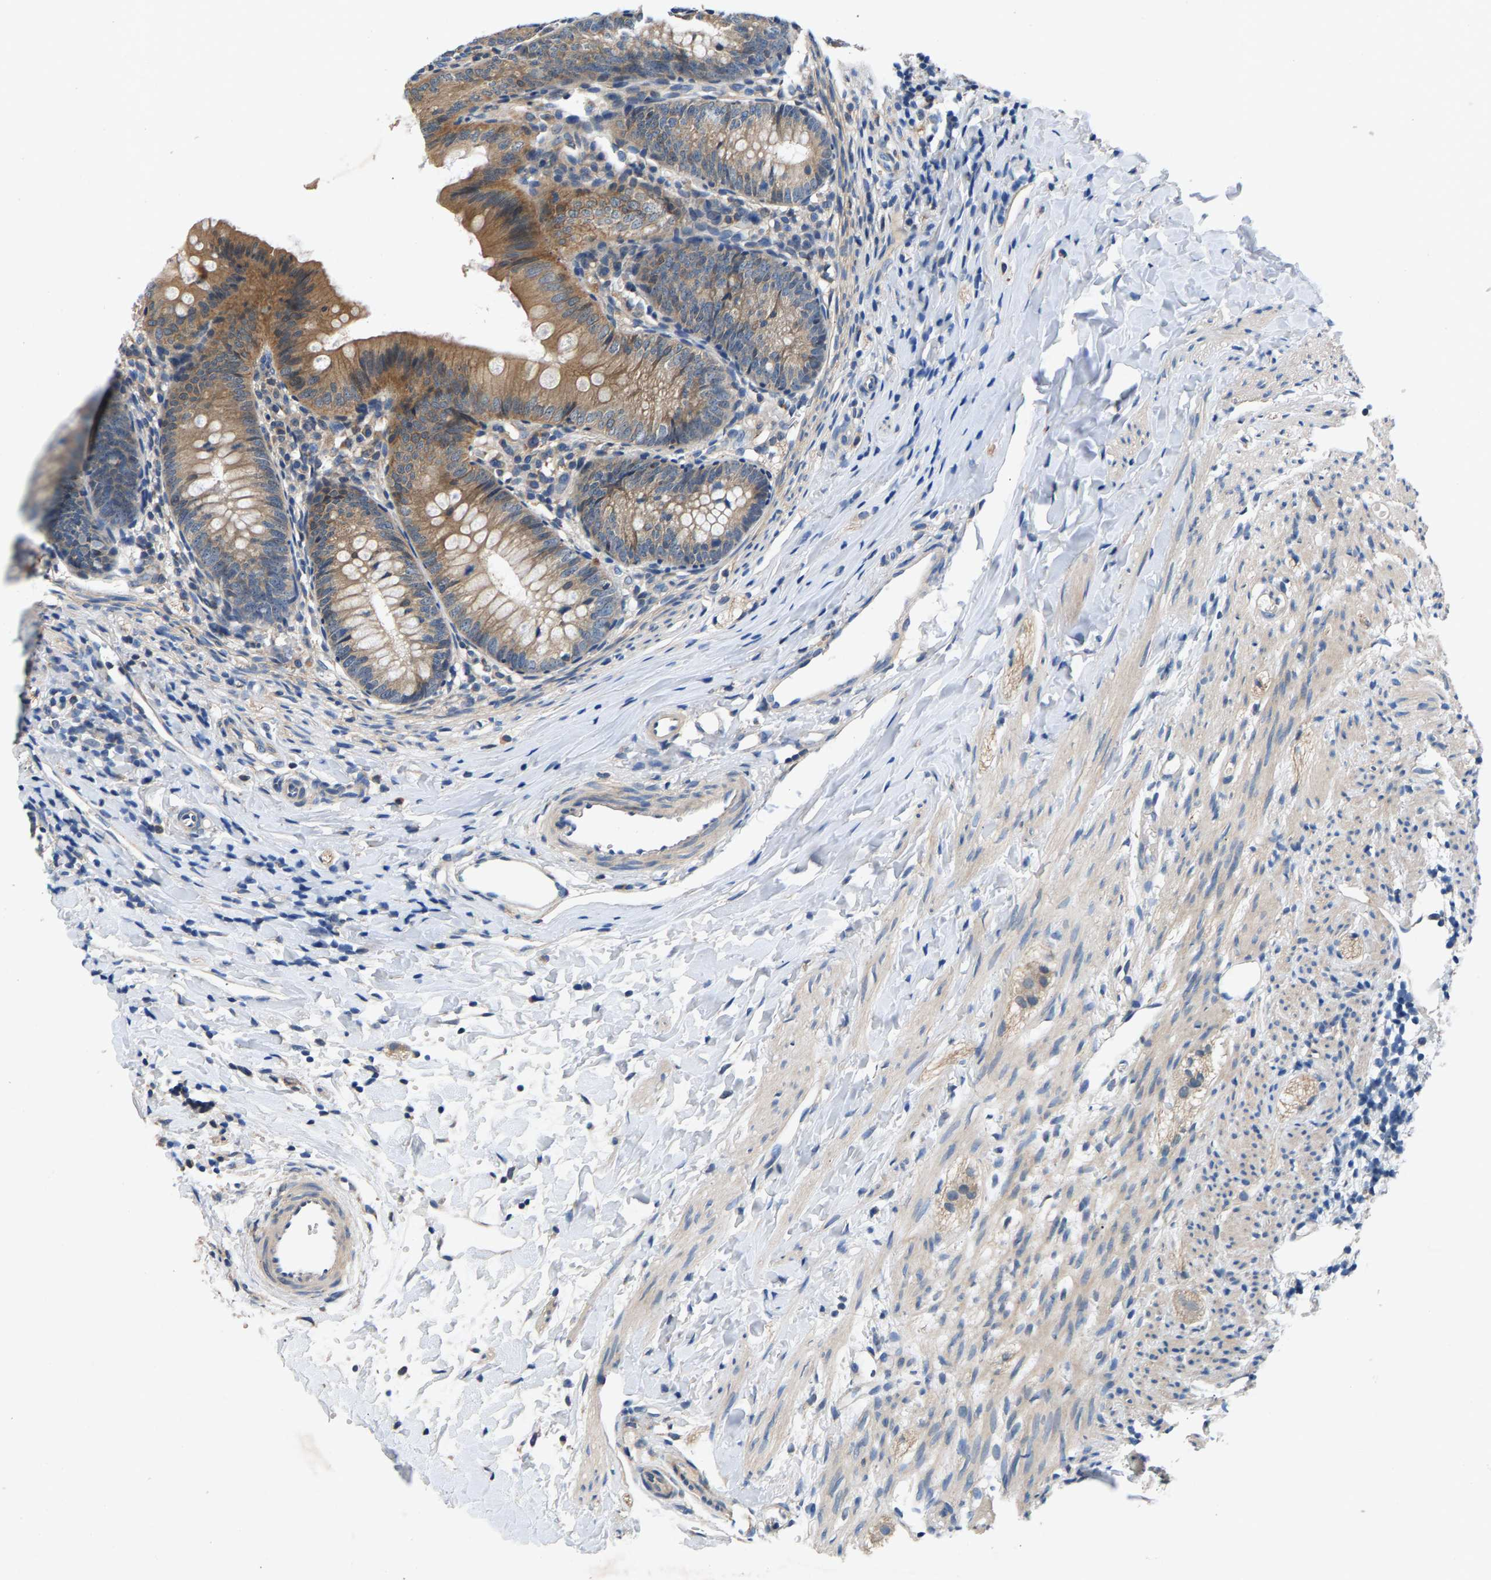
{"staining": {"intensity": "moderate", "quantity": "25%-75%", "location": "cytoplasmic/membranous"}, "tissue": "appendix", "cell_type": "Glandular cells", "image_type": "normal", "snomed": [{"axis": "morphology", "description": "Normal tissue, NOS"}, {"axis": "topography", "description": "Appendix"}], "caption": "The image reveals a brown stain indicating the presence of a protein in the cytoplasmic/membranous of glandular cells in appendix.", "gene": "NT5C", "patient": {"sex": "male", "age": 1}}